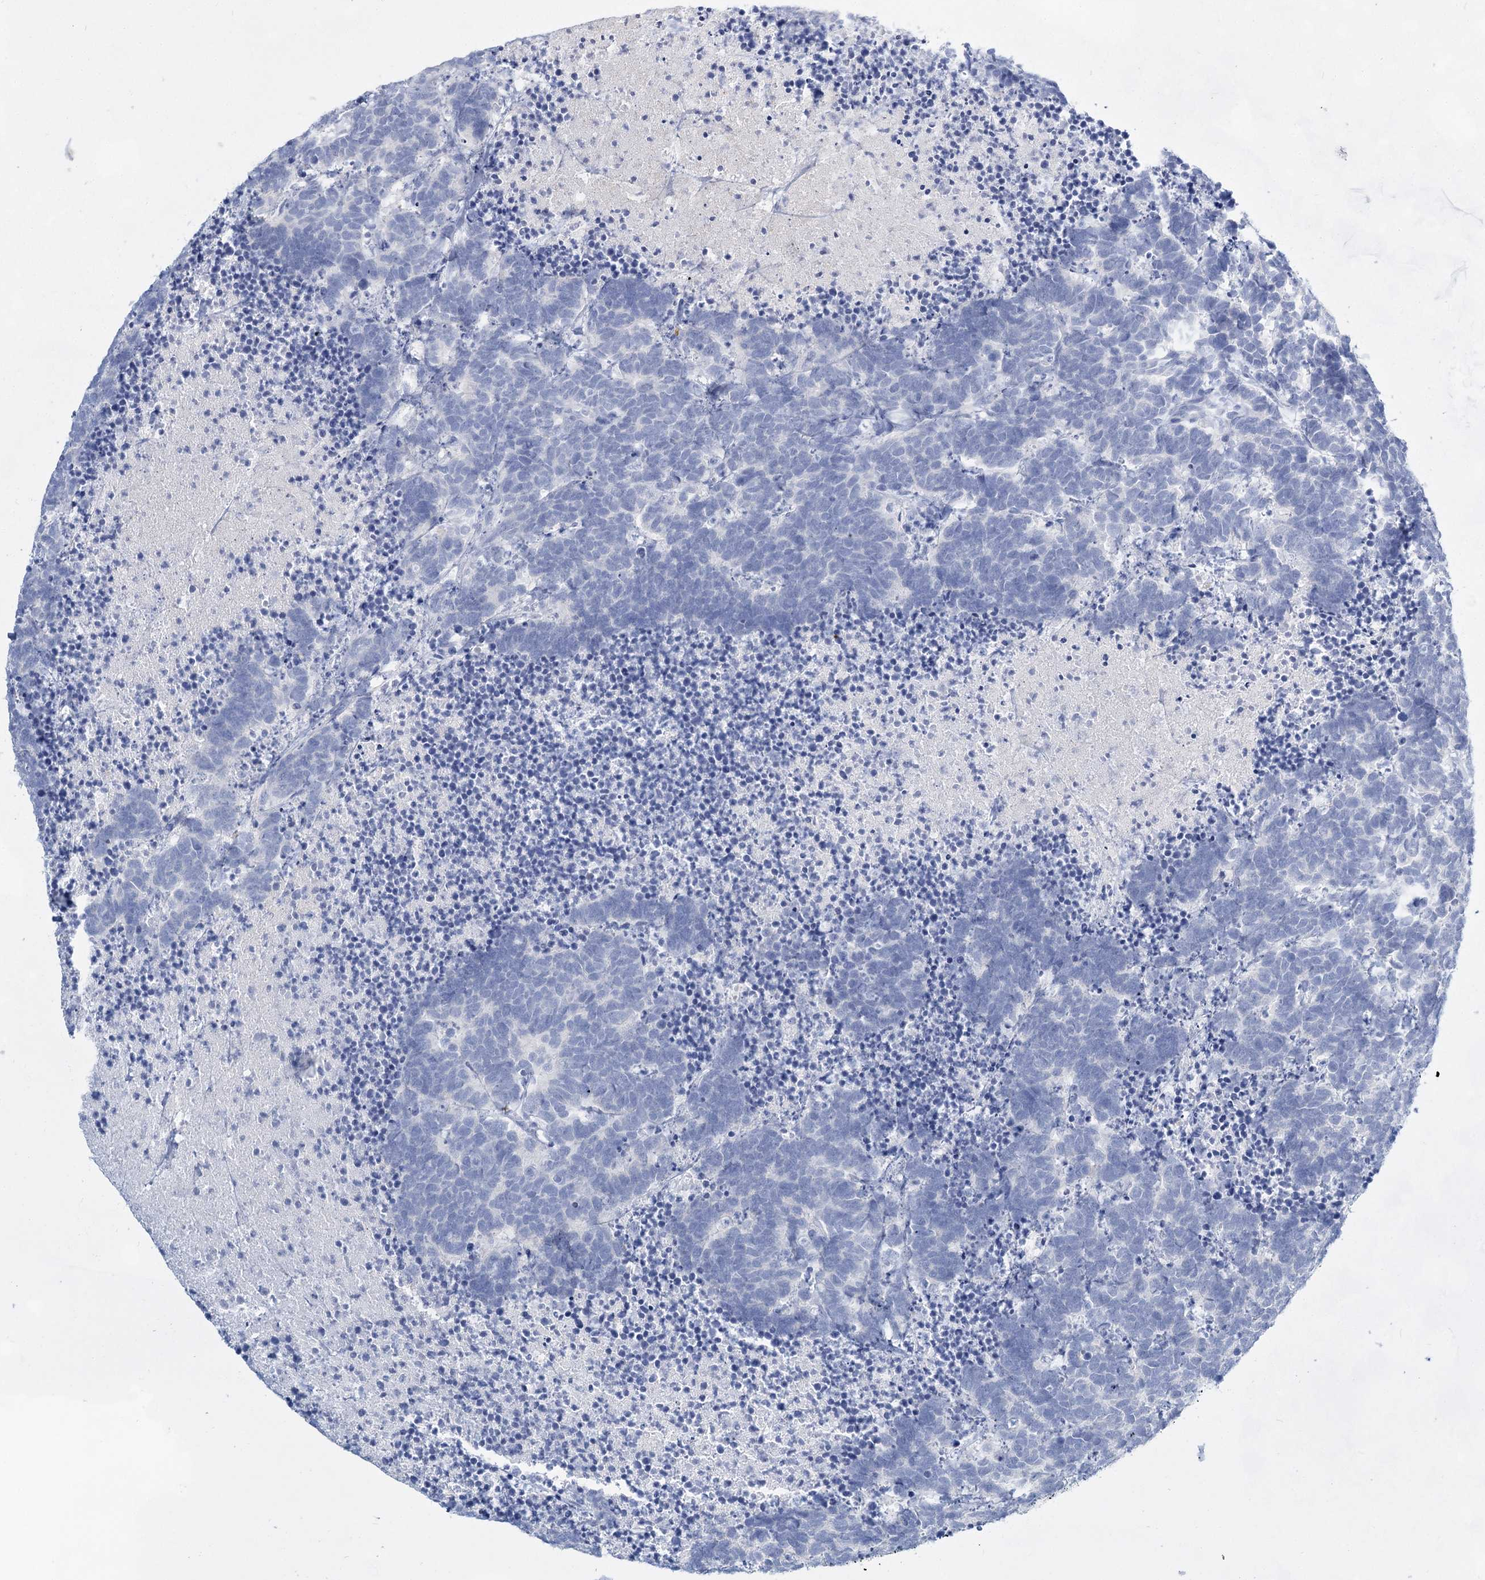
{"staining": {"intensity": "negative", "quantity": "none", "location": "none"}, "tissue": "carcinoid", "cell_type": "Tumor cells", "image_type": "cancer", "snomed": [{"axis": "morphology", "description": "Carcinoma, NOS"}, {"axis": "morphology", "description": "Carcinoid, malignant, NOS"}, {"axis": "topography", "description": "Urinary bladder"}], "caption": "The micrograph exhibits no significant staining in tumor cells of carcinoid (malignant).", "gene": "SLC17A2", "patient": {"sex": "male", "age": 57}}